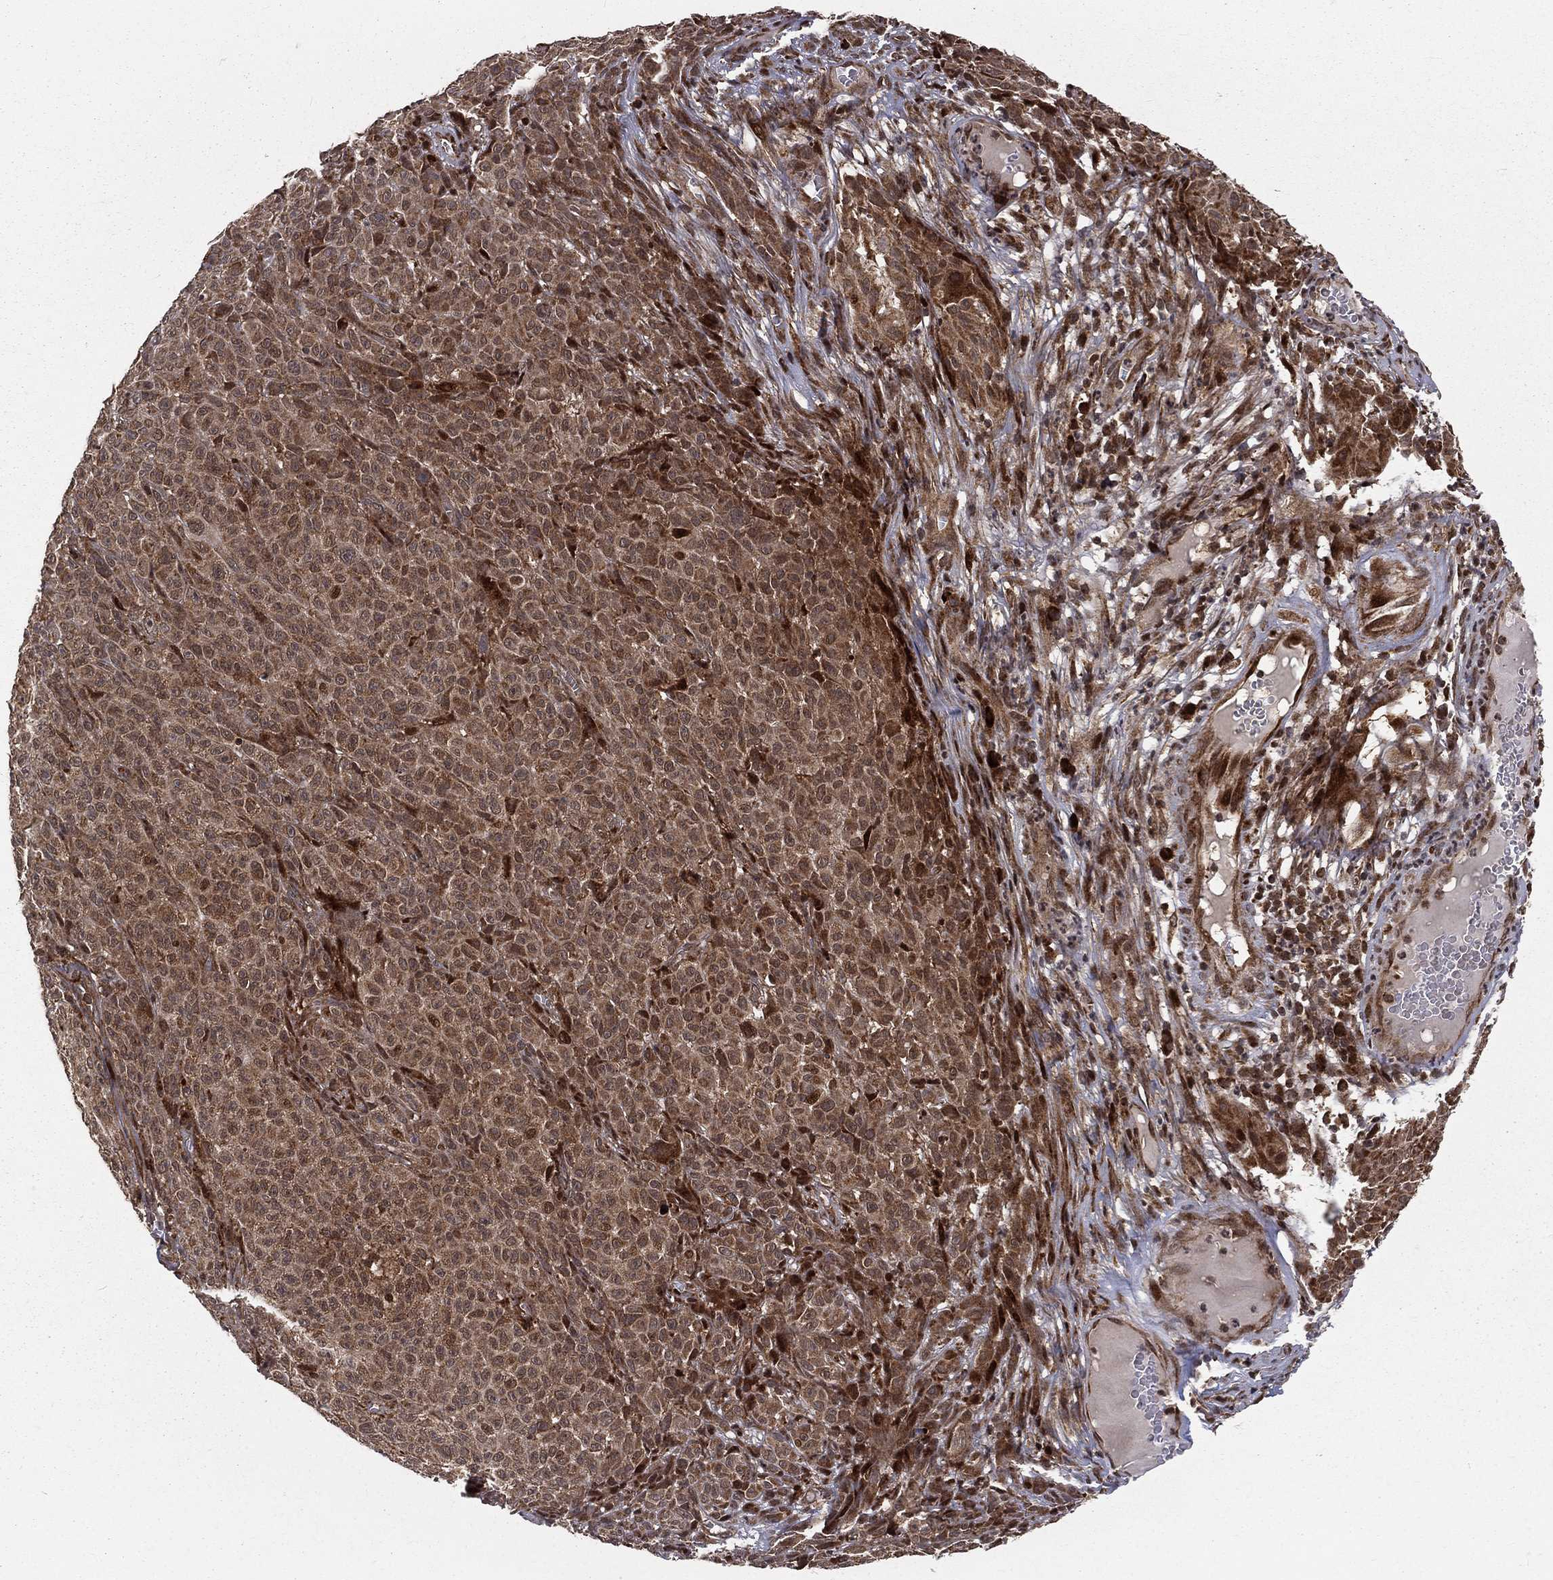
{"staining": {"intensity": "strong", "quantity": ">75%", "location": "cytoplasmic/membranous"}, "tissue": "melanoma", "cell_type": "Tumor cells", "image_type": "cancer", "snomed": [{"axis": "morphology", "description": "Malignant melanoma, NOS"}, {"axis": "topography", "description": "Skin"}], "caption": "Melanoma was stained to show a protein in brown. There is high levels of strong cytoplasmic/membranous positivity in approximately >75% of tumor cells.", "gene": "MDM2", "patient": {"sex": "female", "age": 82}}